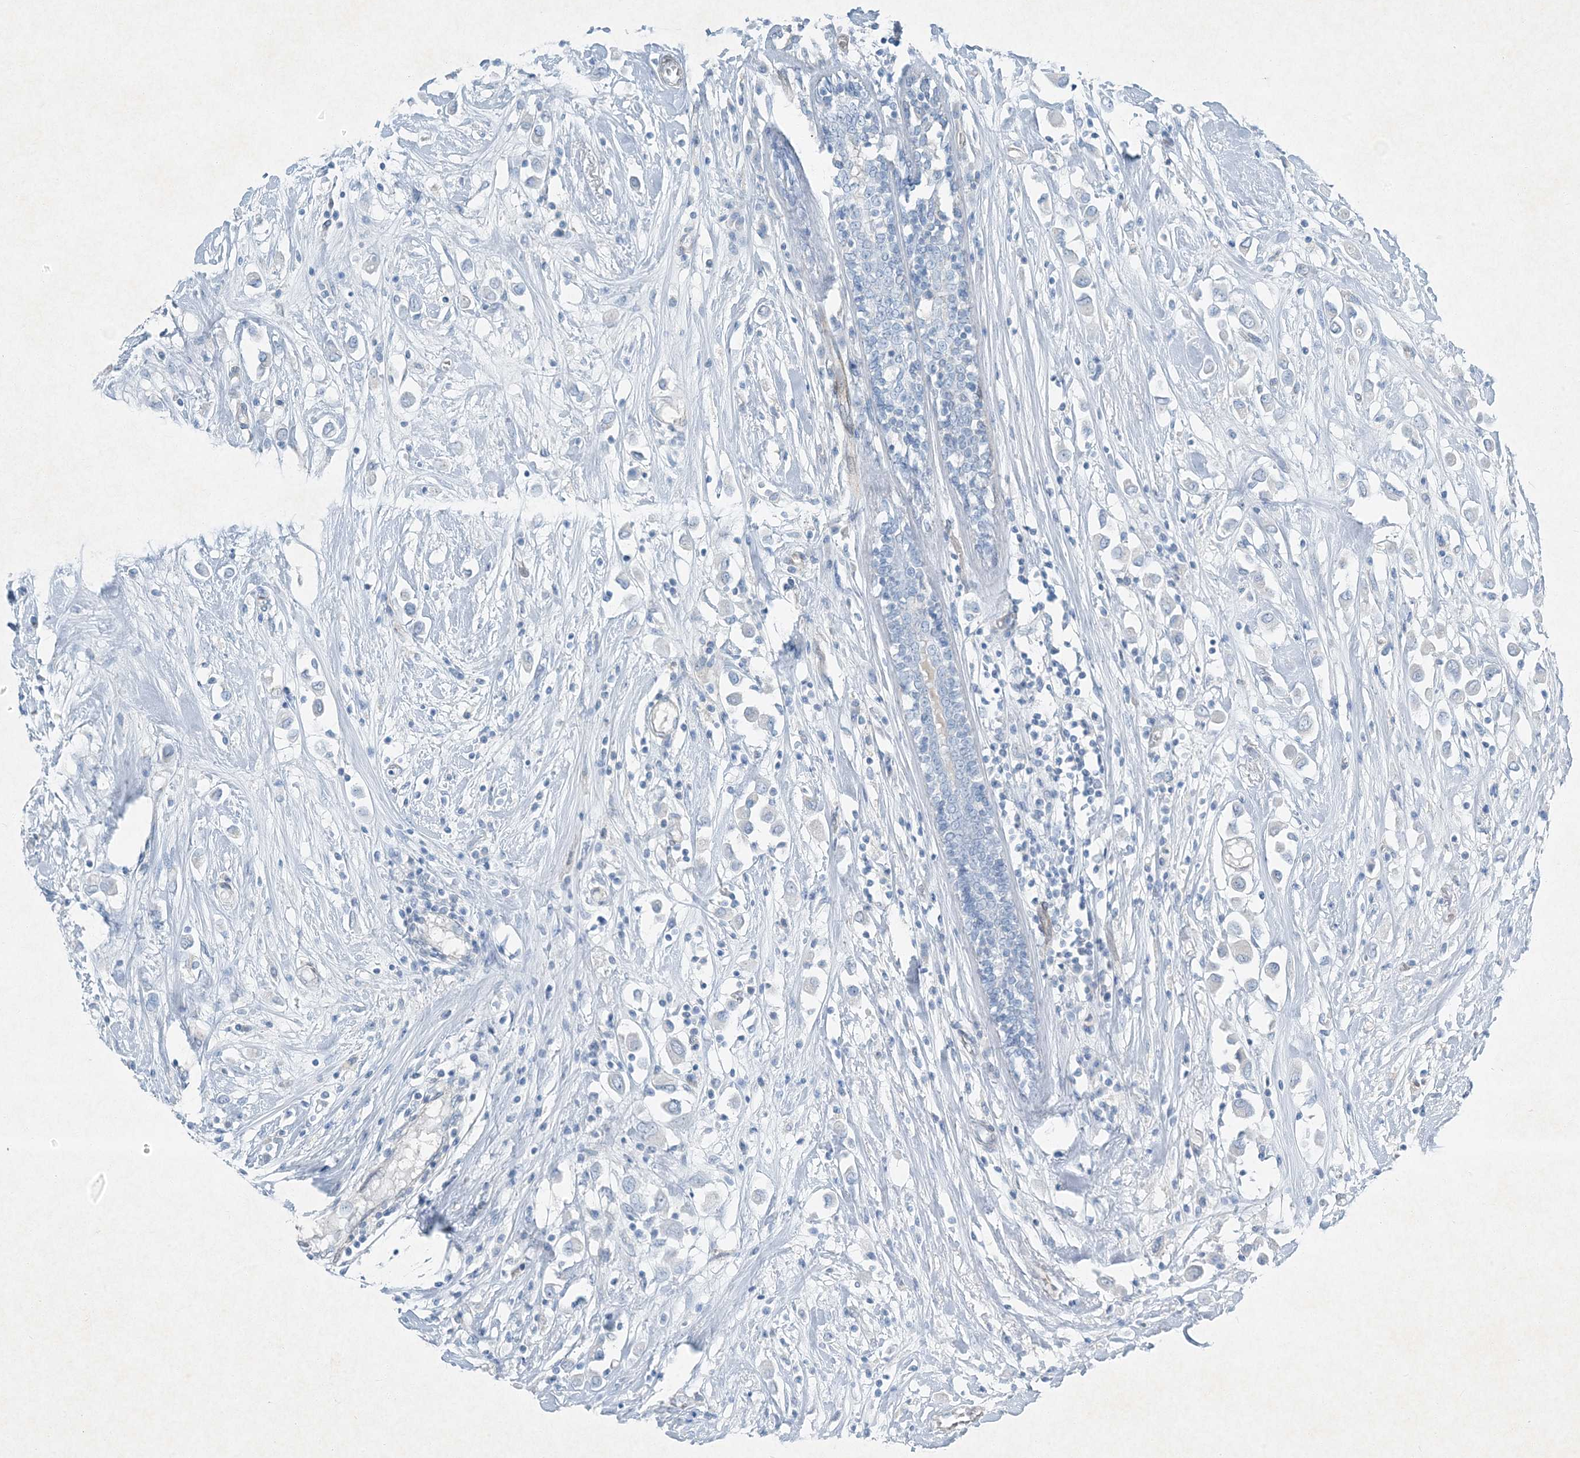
{"staining": {"intensity": "negative", "quantity": "none", "location": "none"}, "tissue": "breast cancer", "cell_type": "Tumor cells", "image_type": "cancer", "snomed": [{"axis": "morphology", "description": "Duct carcinoma"}, {"axis": "topography", "description": "Breast"}], "caption": "IHC of breast invasive ductal carcinoma displays no staining in tumor cells.", "gene": "PGM5", "patient": {"sex": "female", "age": 61}}